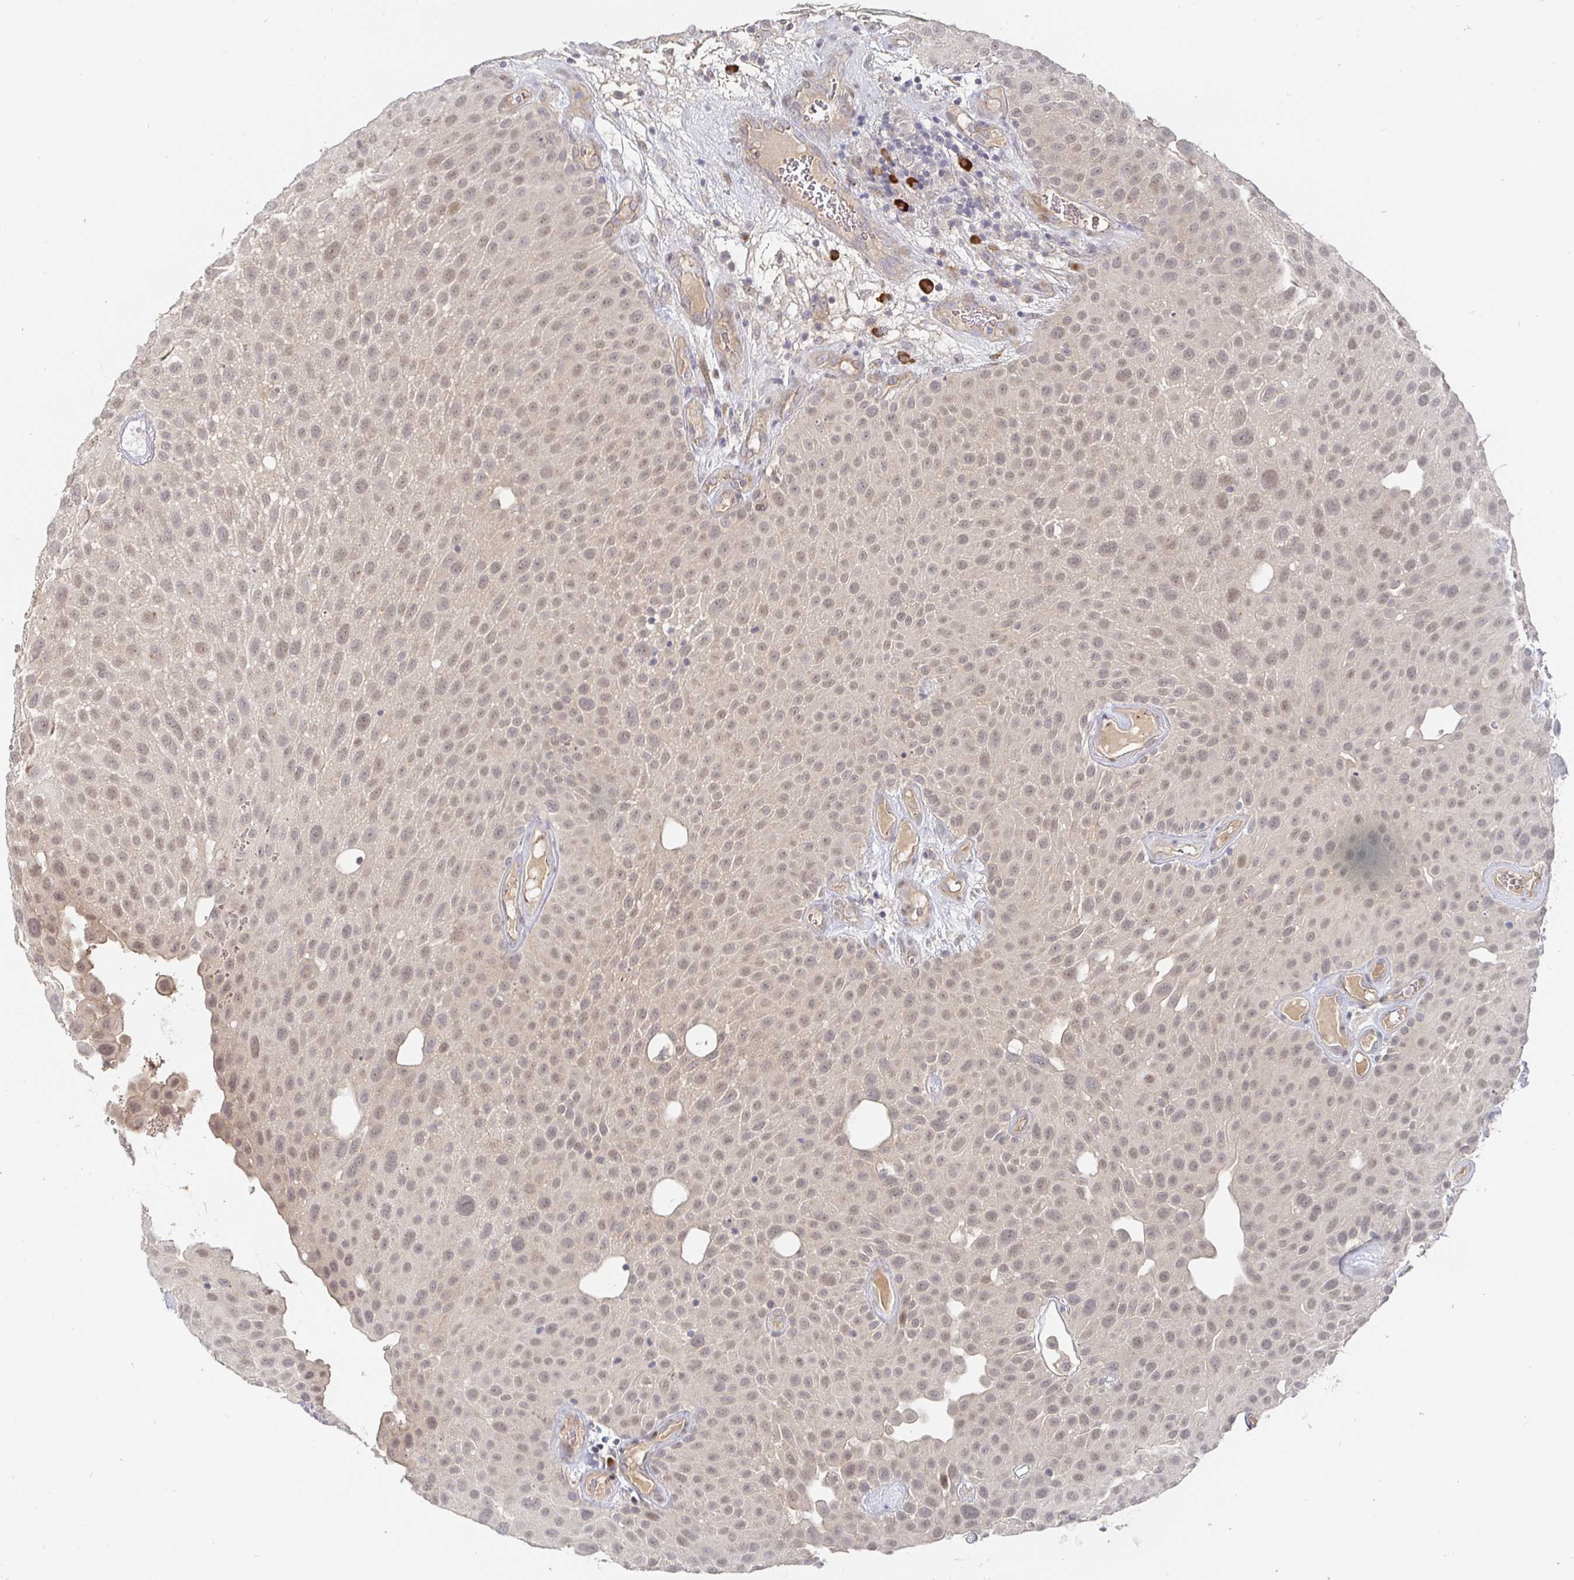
{"staining": {"intensity": "weak", "quantity": "25%-75%", "location": "nuclear"}, "tissue": "urothelial cancer", "cell_type": "Tumor cells", "image_type": "cancer", "snomed": [{"axis": "morphology", "description": "Urothelial carcinoma, Low grade"}, {"axis": "topography", "description": "Urinary bladder"}], "caption": "Tumor cells reveal weak nuclear expression in about 25%-75% of cells in low-grade urothelial carcinoma. Using DAB (brown) and hematoxylin (blue) stains, captured at high magnification using brightfield microscopy.", "gene": "MEIS1", "patient": {"sex": "male", "age": 72}}